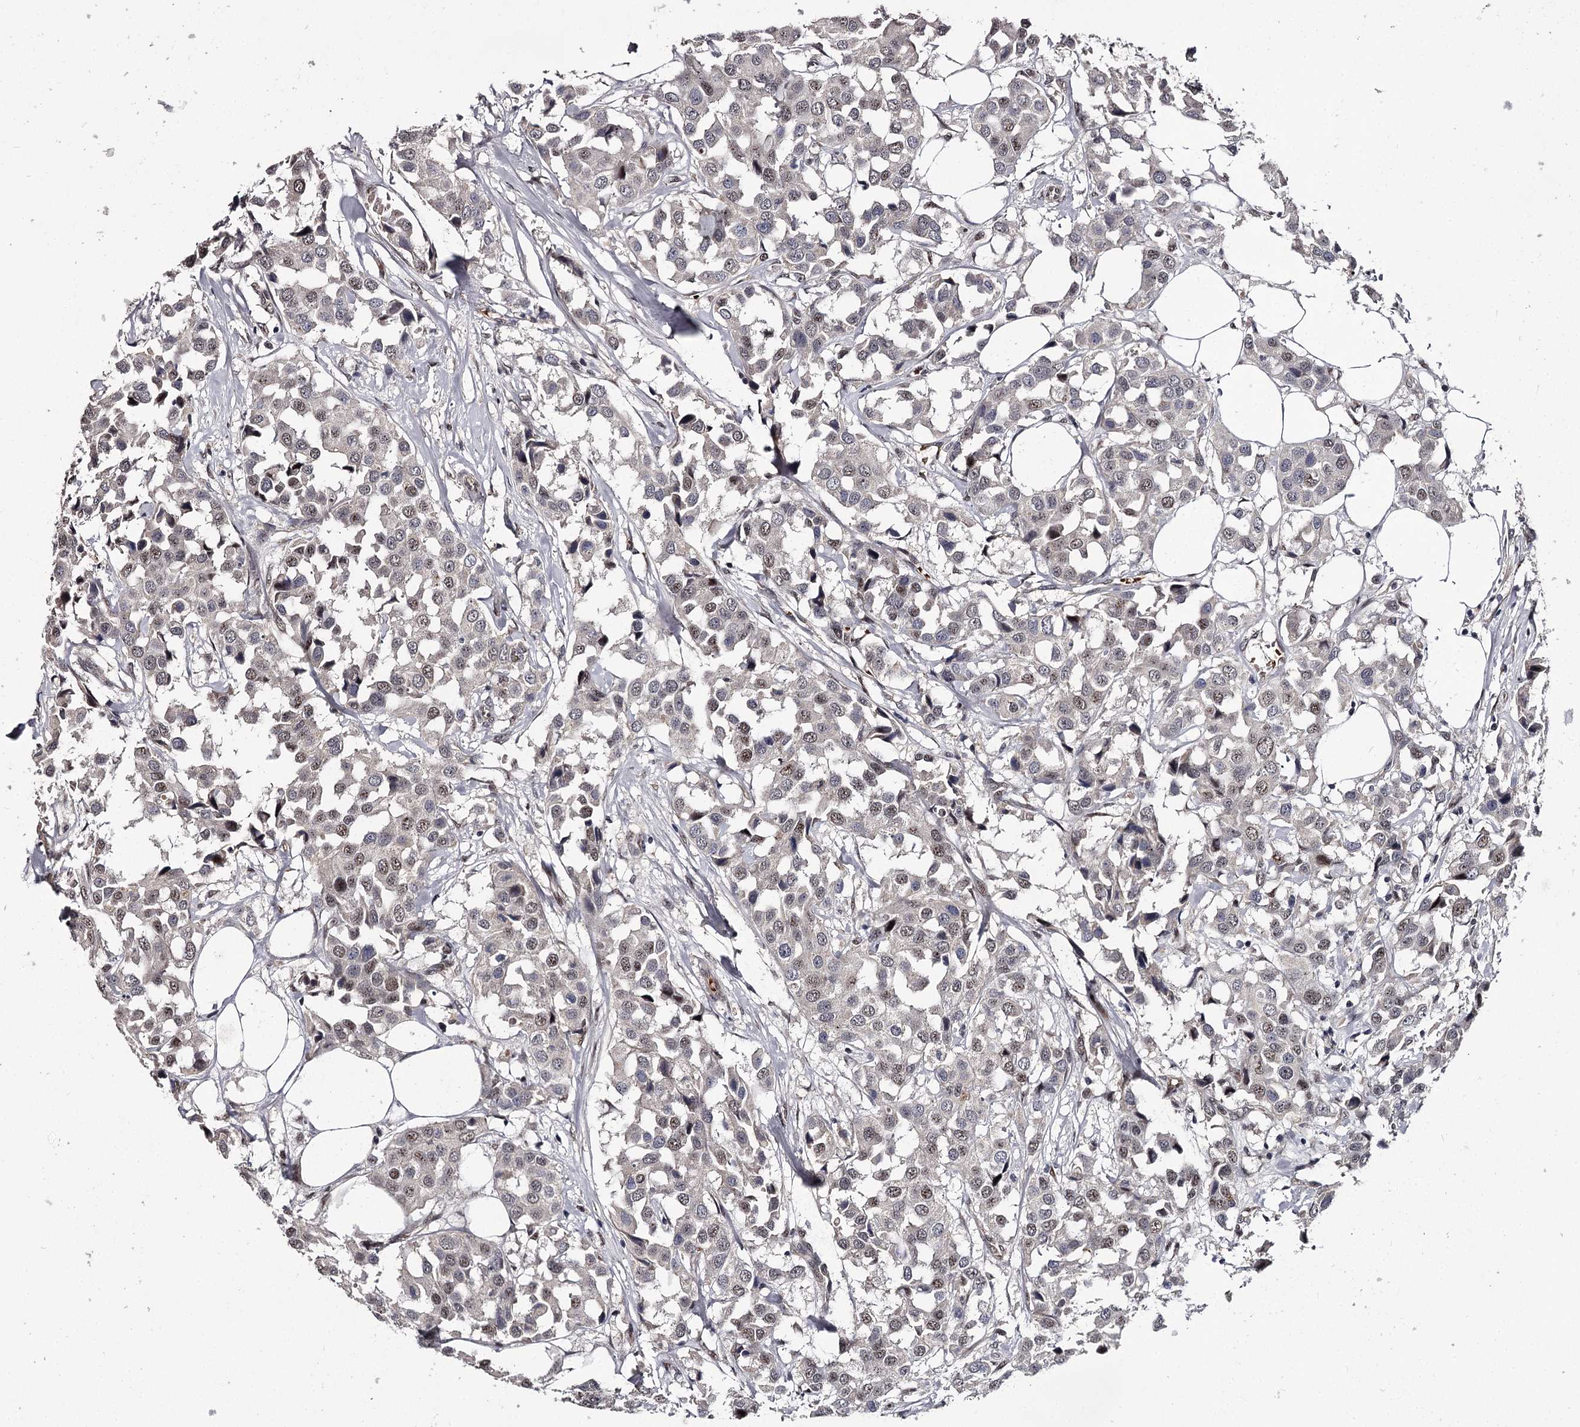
{"staining": {"intensity": "weak", "quantity": "25%-75%", "location": "nuclear"}, "tissue": "breast cancer", "cell_type": "Tumor cells", "image_type": "cancer", "snomed": [{"axis": "morphology", "description": "Duct carcinoma"}, {"axis": "topography", "description": "Breast"}], "caption": "Weak nuclear staining is identified in approximately 25%-75% of tumor cells in infiltrating ductal carcinoma (breast). The staining is performed using DAB brown chromogen to label protein expression. The nuclei are counter-stained blue using hematoxylin.", "gene": "RNF44", "patient": {"sex": "female", "age": 80}}